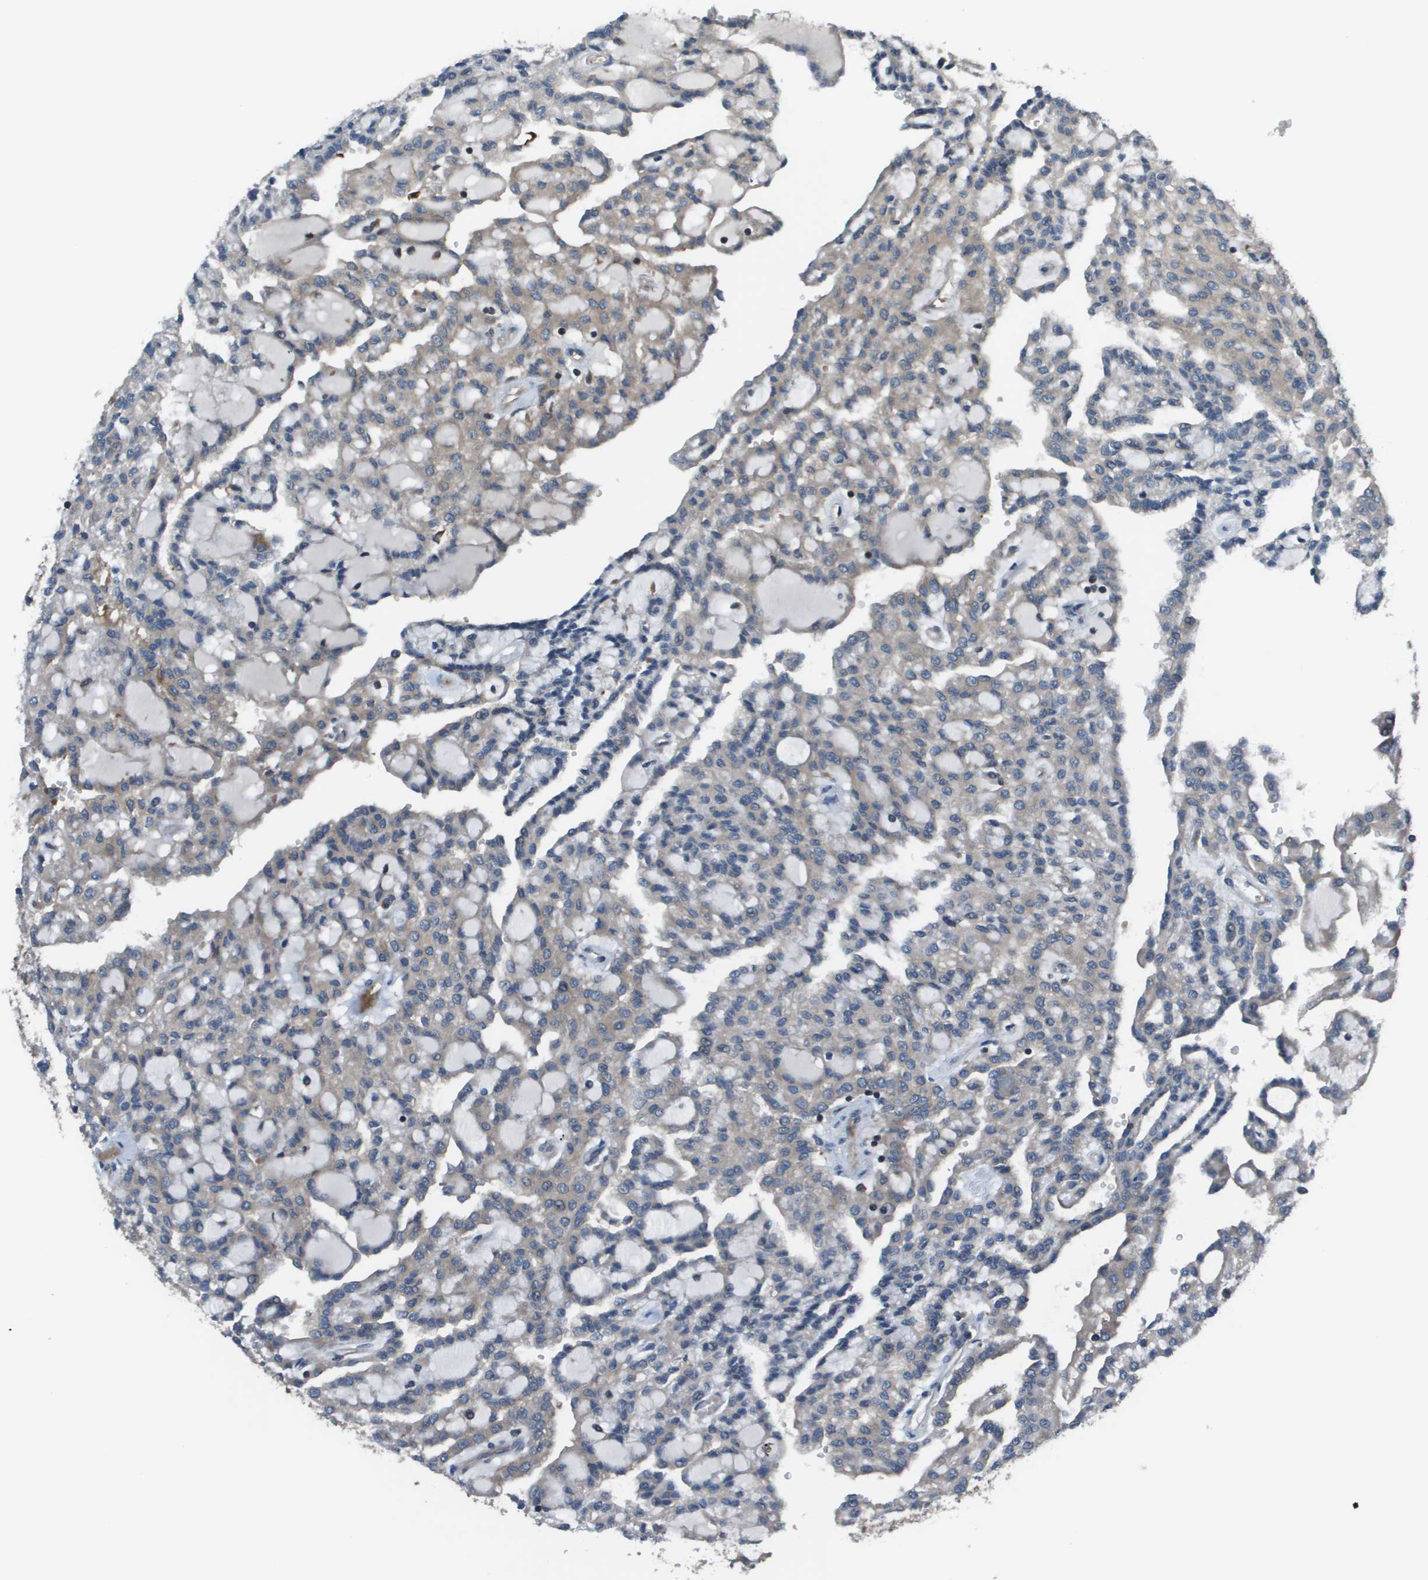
{"staining": {"intensity": "weak", "quantity": "25%-75%", "location": "cytoplasmic/membranous"}, "tissue": "renal cancer", "cell_type": "Tumor cells", "image_type": "cancer", "snomed": [{"axis": "morphology", "description": "Adenocarcinoma, NOS"}, {"axis": "topography", "description": "Kidney"}], "caption": "Immunohistochemical staining of human renal adenocarcinoma demonstrates low levels of weak cytoplasmic/membranous staining in about 25%-75% of tumor cells. Nuclei are stained in blue.", "gene": "EIF3B", "patient": {"sex": "male", "age": 63}}